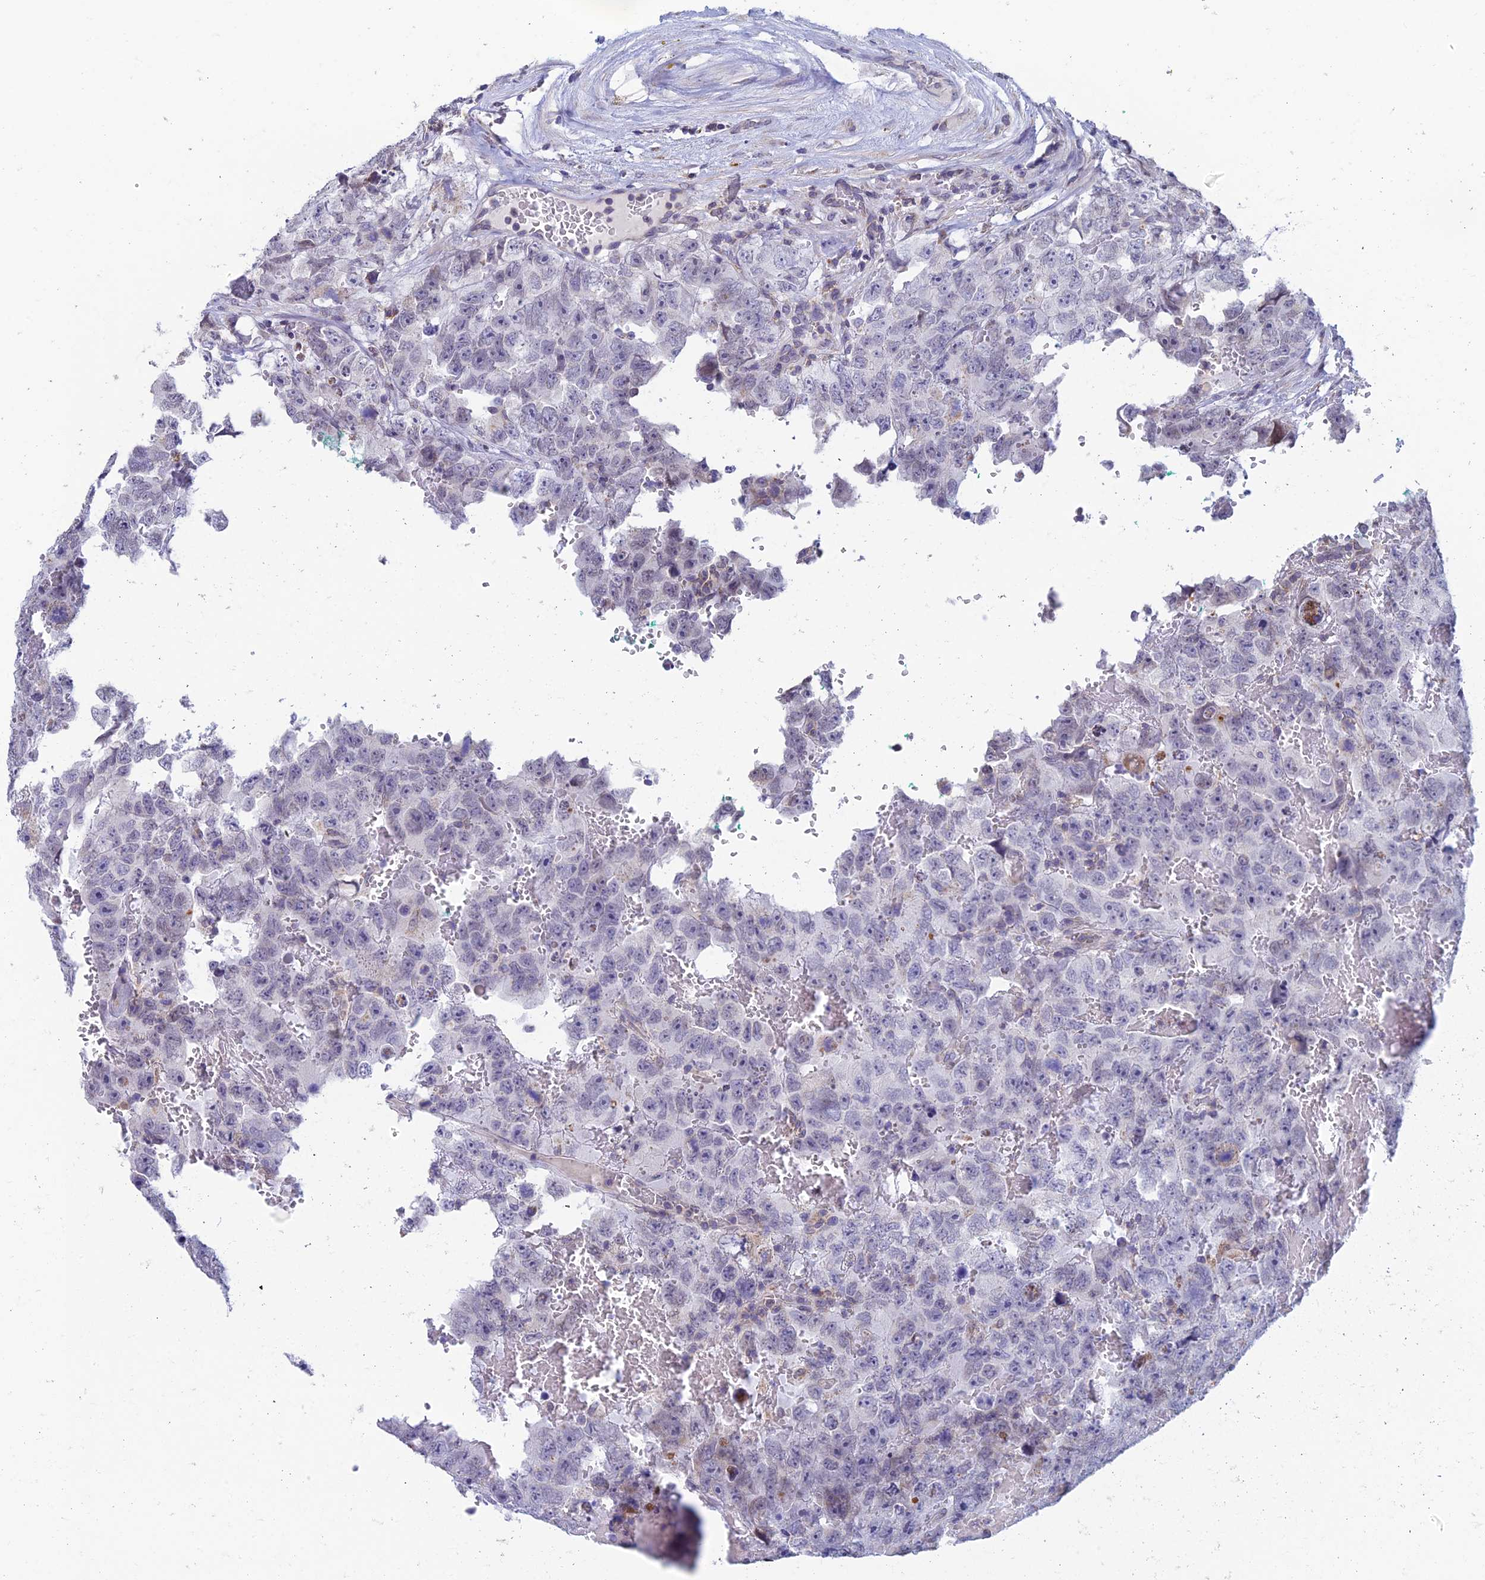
{"staining": {"intensity": "negative", "quantity": "none", "location": "none"}, "tissue": "testis cancer", "cell_type": "Tumor cells", "image_type": "cancer", "snomed": [{"axis": "morphology", "description": "Carcinoma, Embryonal, NOS"}, {"axis": "topography", "description": "Testis"}], "caption": "This is an immunohistochemistry micrograph of testis embryonal carcinoma. There is no staining in tumor cells.", "gene": "REXO5", "patient": {"sex": "male", "age": 45}}